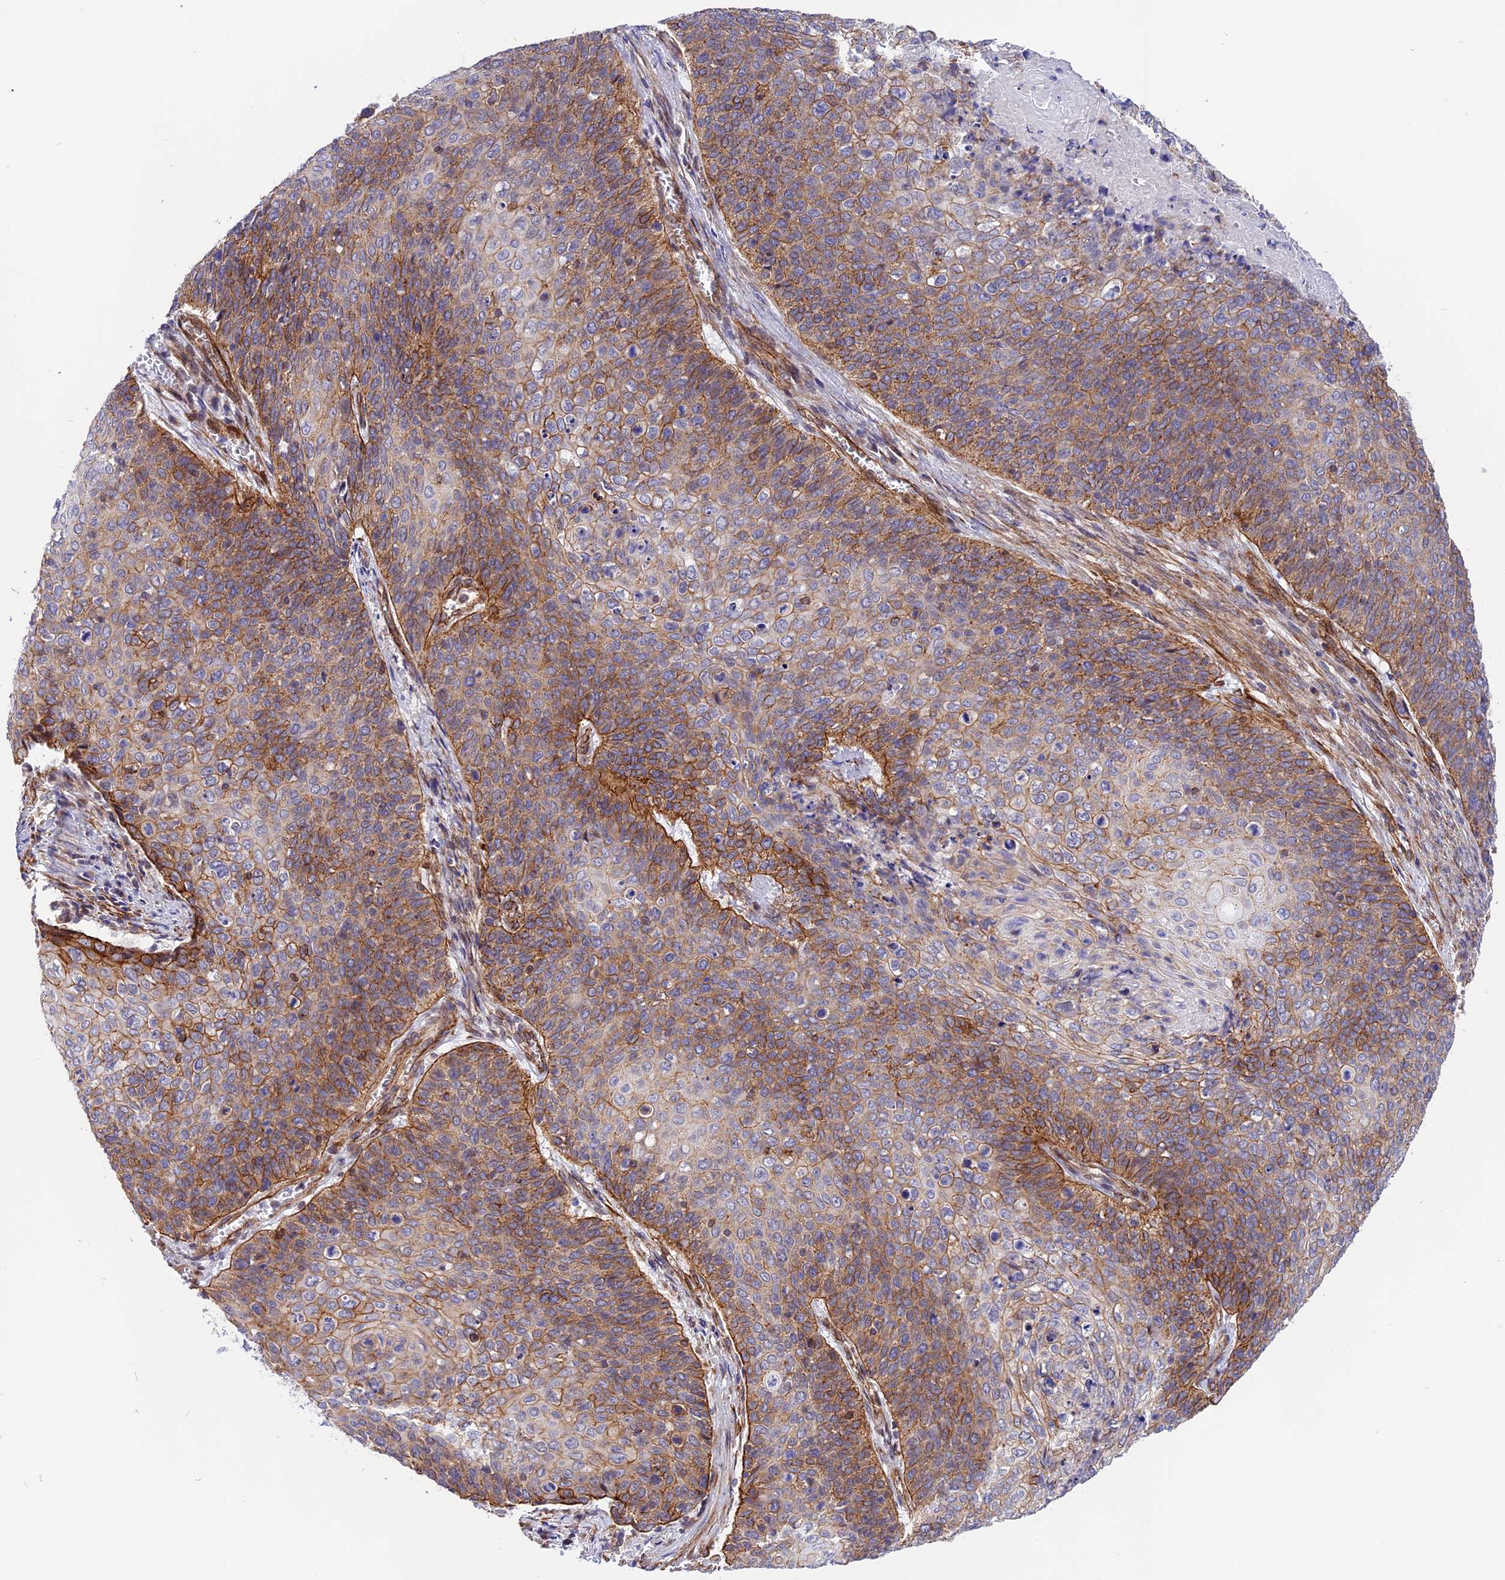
{"staining": {"intensity": "moderate", "quantity": "25%-75%", "location": "cytoplasmic/membranous"}, "tissue": "cervical cancer", "cell_type": "Tumor cells", "image_type": "cancer", "snomed": [{"axis": "morphology", "description": "Squamous cell carcinoma, NOS"}, {"axis": "topography", "description": "Cervix"}], "caption": "Immunohistochemistry photomicrograph of human cervical cancer stained for a protein (brown), which reveals medium levels of moderate cytoplasmic/membranous staining in approximately 25%-75% of tumor cells.", "gene": "R3HDM4", "patient": {"sex": "female", "age": 39}}